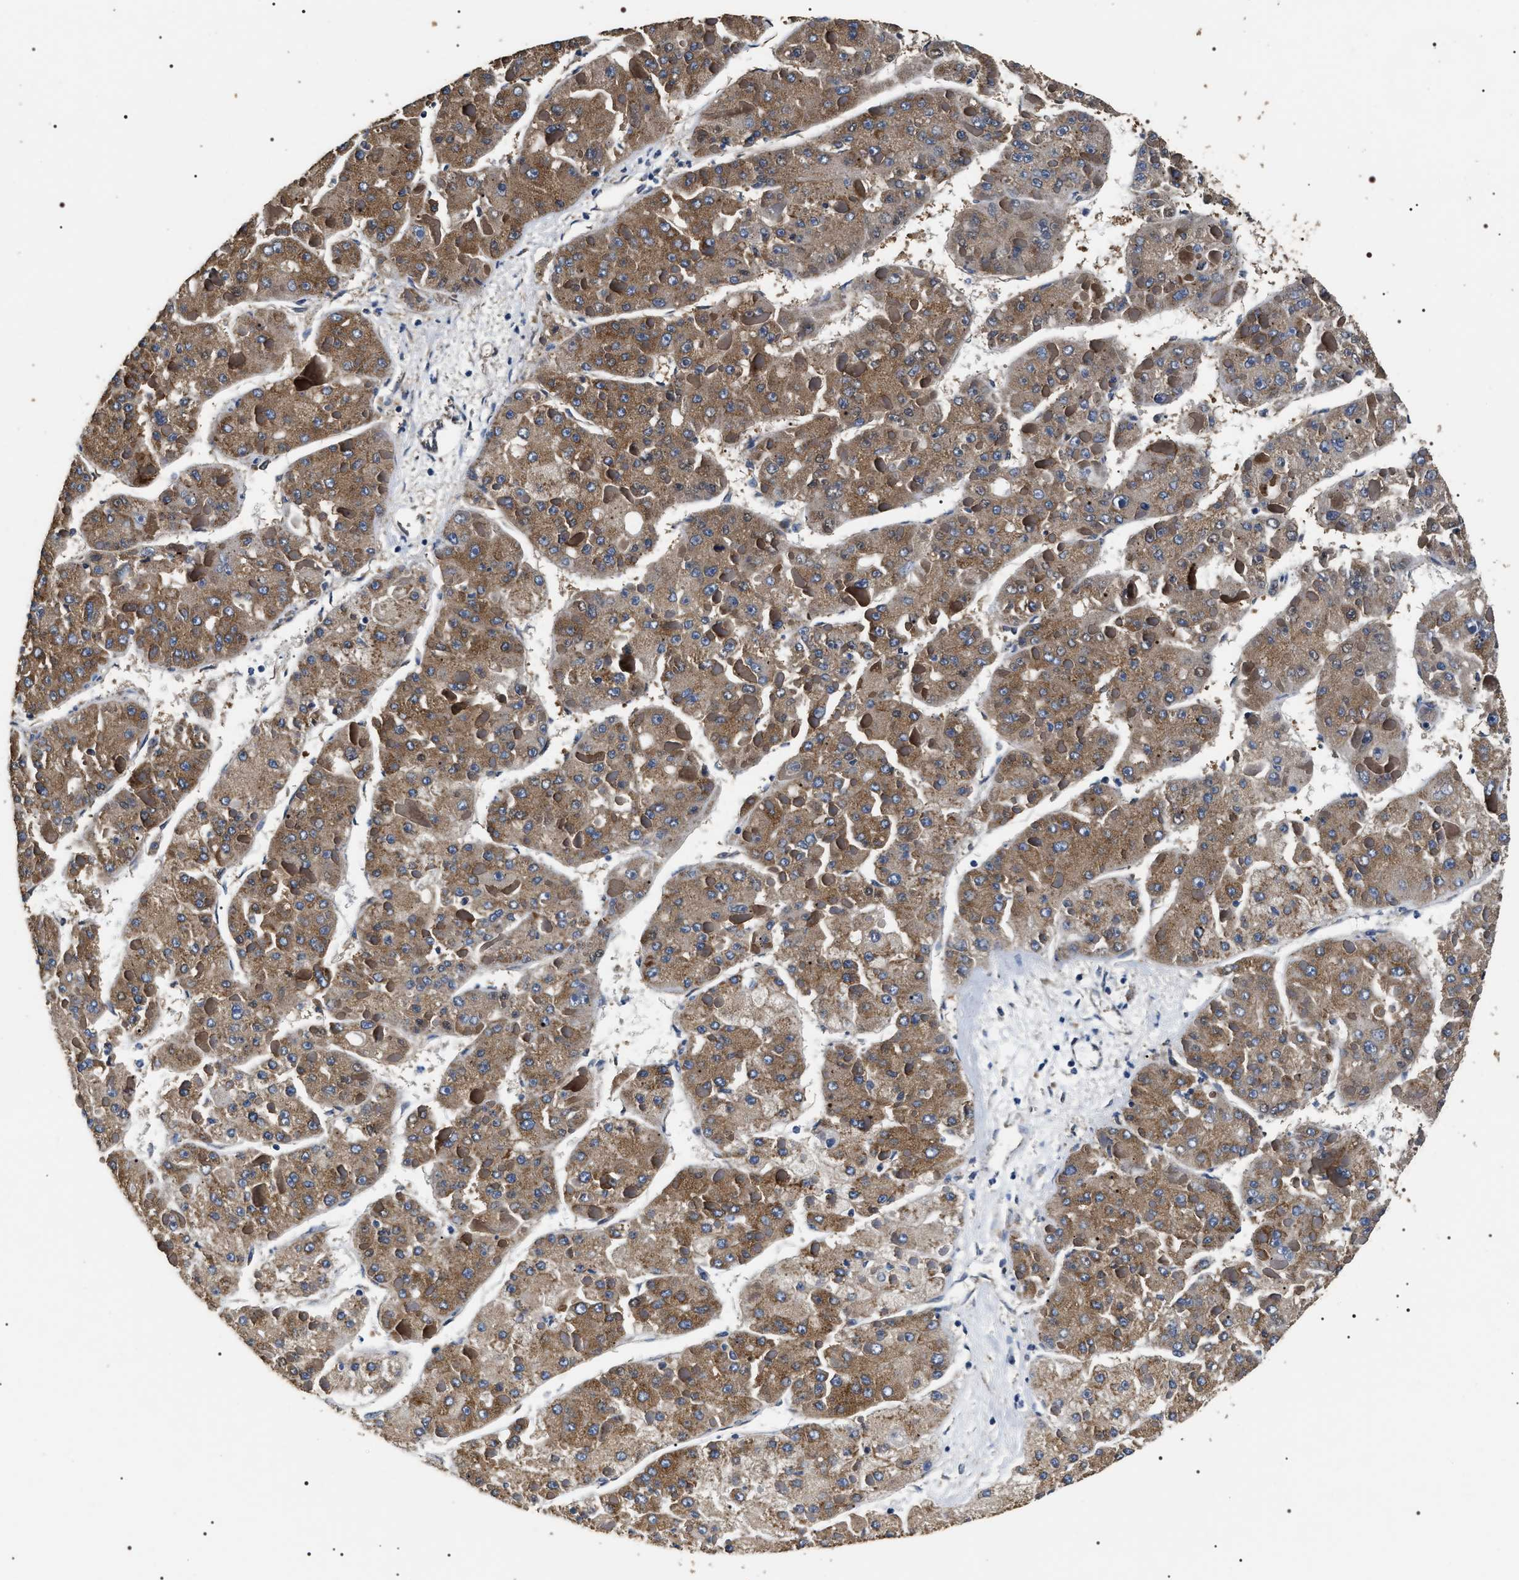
{"staining": {"intensity": "moderate", "quantity": ">75%", "location": "cytoplasmic/membranous"}, "tissue": "liver cancer", "cell_type": "Tumor cells", "image_type": "cancer", "snomed": [{"axis": "morphology", "description": "Carcinoma, Hepatocellular, NOS"}, {"axis": "topography", "description": "Liver"}], "caption": "Hepatocellular carcinoma (liver) stained with DAB immunohistochemistry demonstrates medium levels of moderate cytoplasmic/membranous positivity in about >75% of tumor cells.", "gene": "KTN1", "patient": {"sex": "female", "age": 73}}